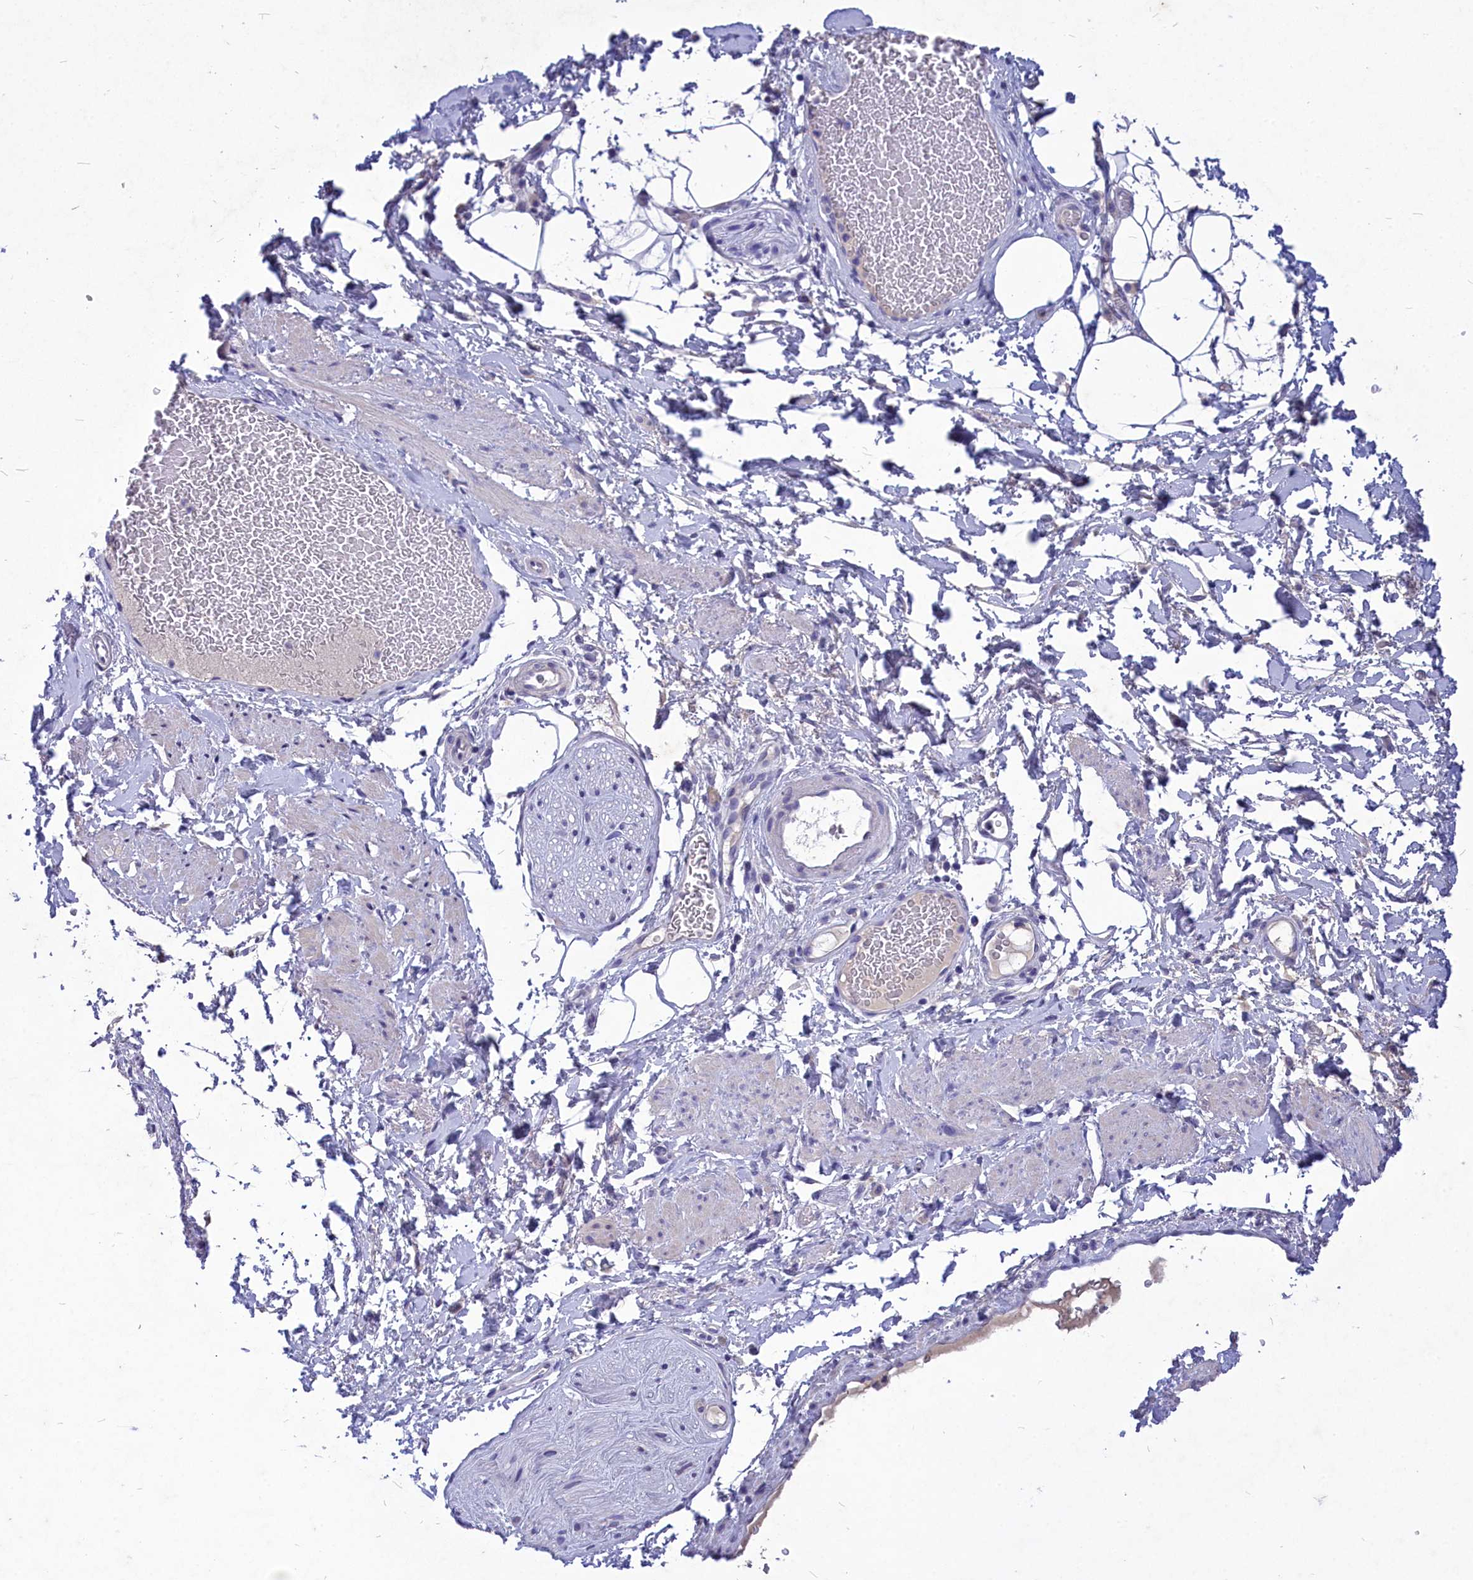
{"staining": {"intensity": "negative", "quantity": "none", "location": "none"}, "tissue": "adipose tissue", "cell_type": "Adipocytes", "image_type": "normal", "snomed": [{"axis": "morphology", "description": "Normal tissue, NOS"}, {"axis": "morphology", "description": "Adenocarcinoma, NOS"}, {"axis": "topography", "description": "Rectum"}, {"axis": "topography", "description": "Vagina"}, {"axis": "topography", "description": "Peripheral nerve tissue"}], "caption": "Immunohistochemistry of normal adipose tissue reveals no staining in adipocytes.", "gene": "DEFB119", "patient": {"sex": "female", "age": 71}}